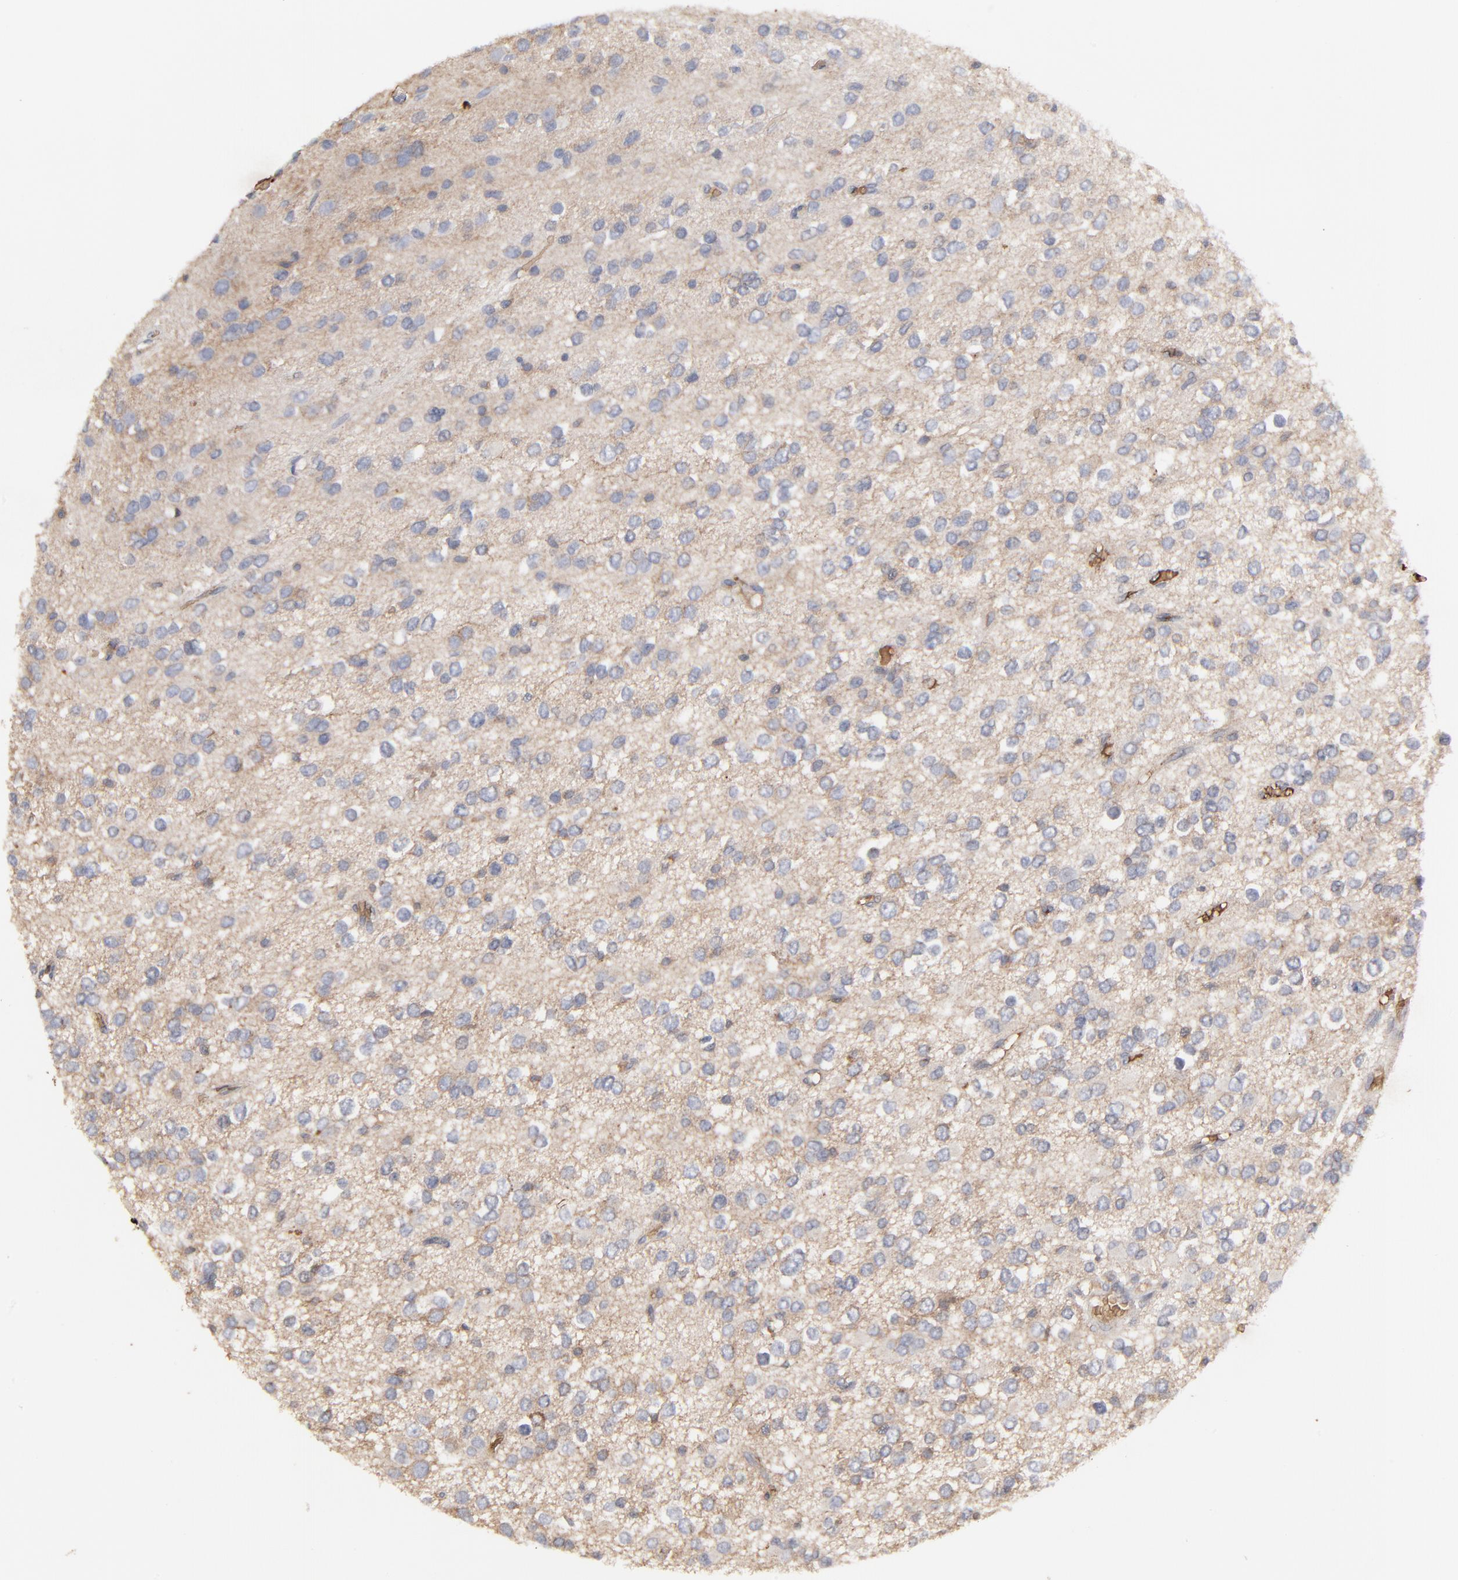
{"staining": {"intensity": "negative", "quantity": "none", "location": "none"}, "tissue": "glioma", "cell_type": "Tumor cells", "image_type": "cancer", "snomed": [{"axis": "morphology", "description": "Glioma, malignant, Low grade"}, {"axis": "topography", "description": "Brain"}], "caption": "High power microscopy histopathology image of an immunohistochemistry (IHC) histopathology image of malignant low-grade glioma, revealing no significant staining in tumor cells.", "gene": "PAG1", "patient": {"sex": "male", "age": 42}}